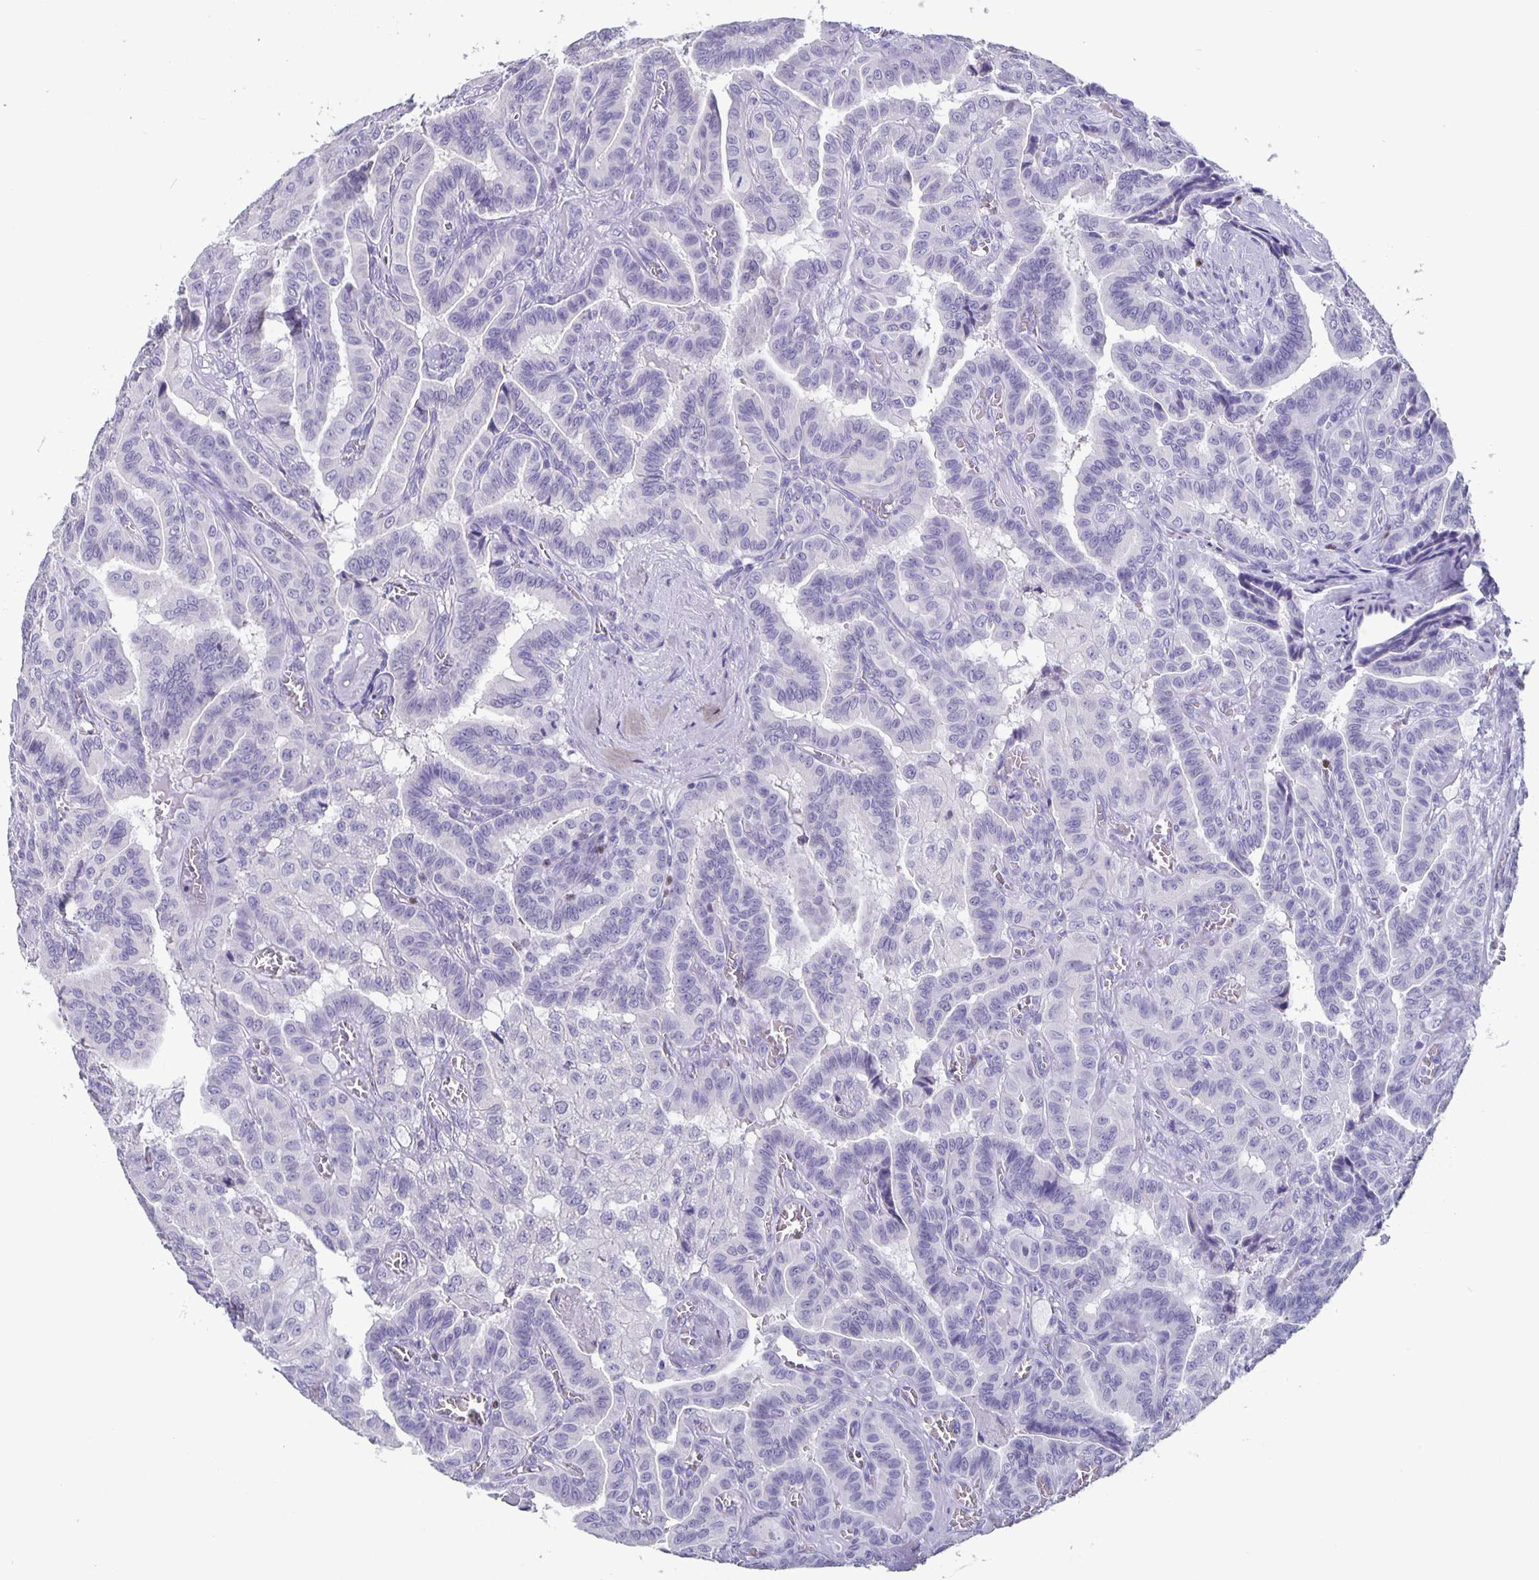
{"staining": {"intensity": "negative", "quantity": "none", "location": "none"}, "tissue": "thyroid cancer", "cell_type": "Tumor cells", "image_type": "cancer", "snomed": [{"axis": "morphology", "description": "Papillary adenocarcinoma, NOS"}, {"axis": "morphology", "description": "Papillary adenoma metastatic"}, {"axis": "topography", "description": "Thyroid gland"}], "caption": "Thyroid papillary adenocarcinoma was stained to show a protein in brown. There is no significant expression in tumor cells. (Brightfield microscopy of DAB (3,3'-diaminobenzidine) immunohistochemistry (IHC) at high magnification).", "gene": "SATB2", "patient": {"sex": "male", "age": 87}}